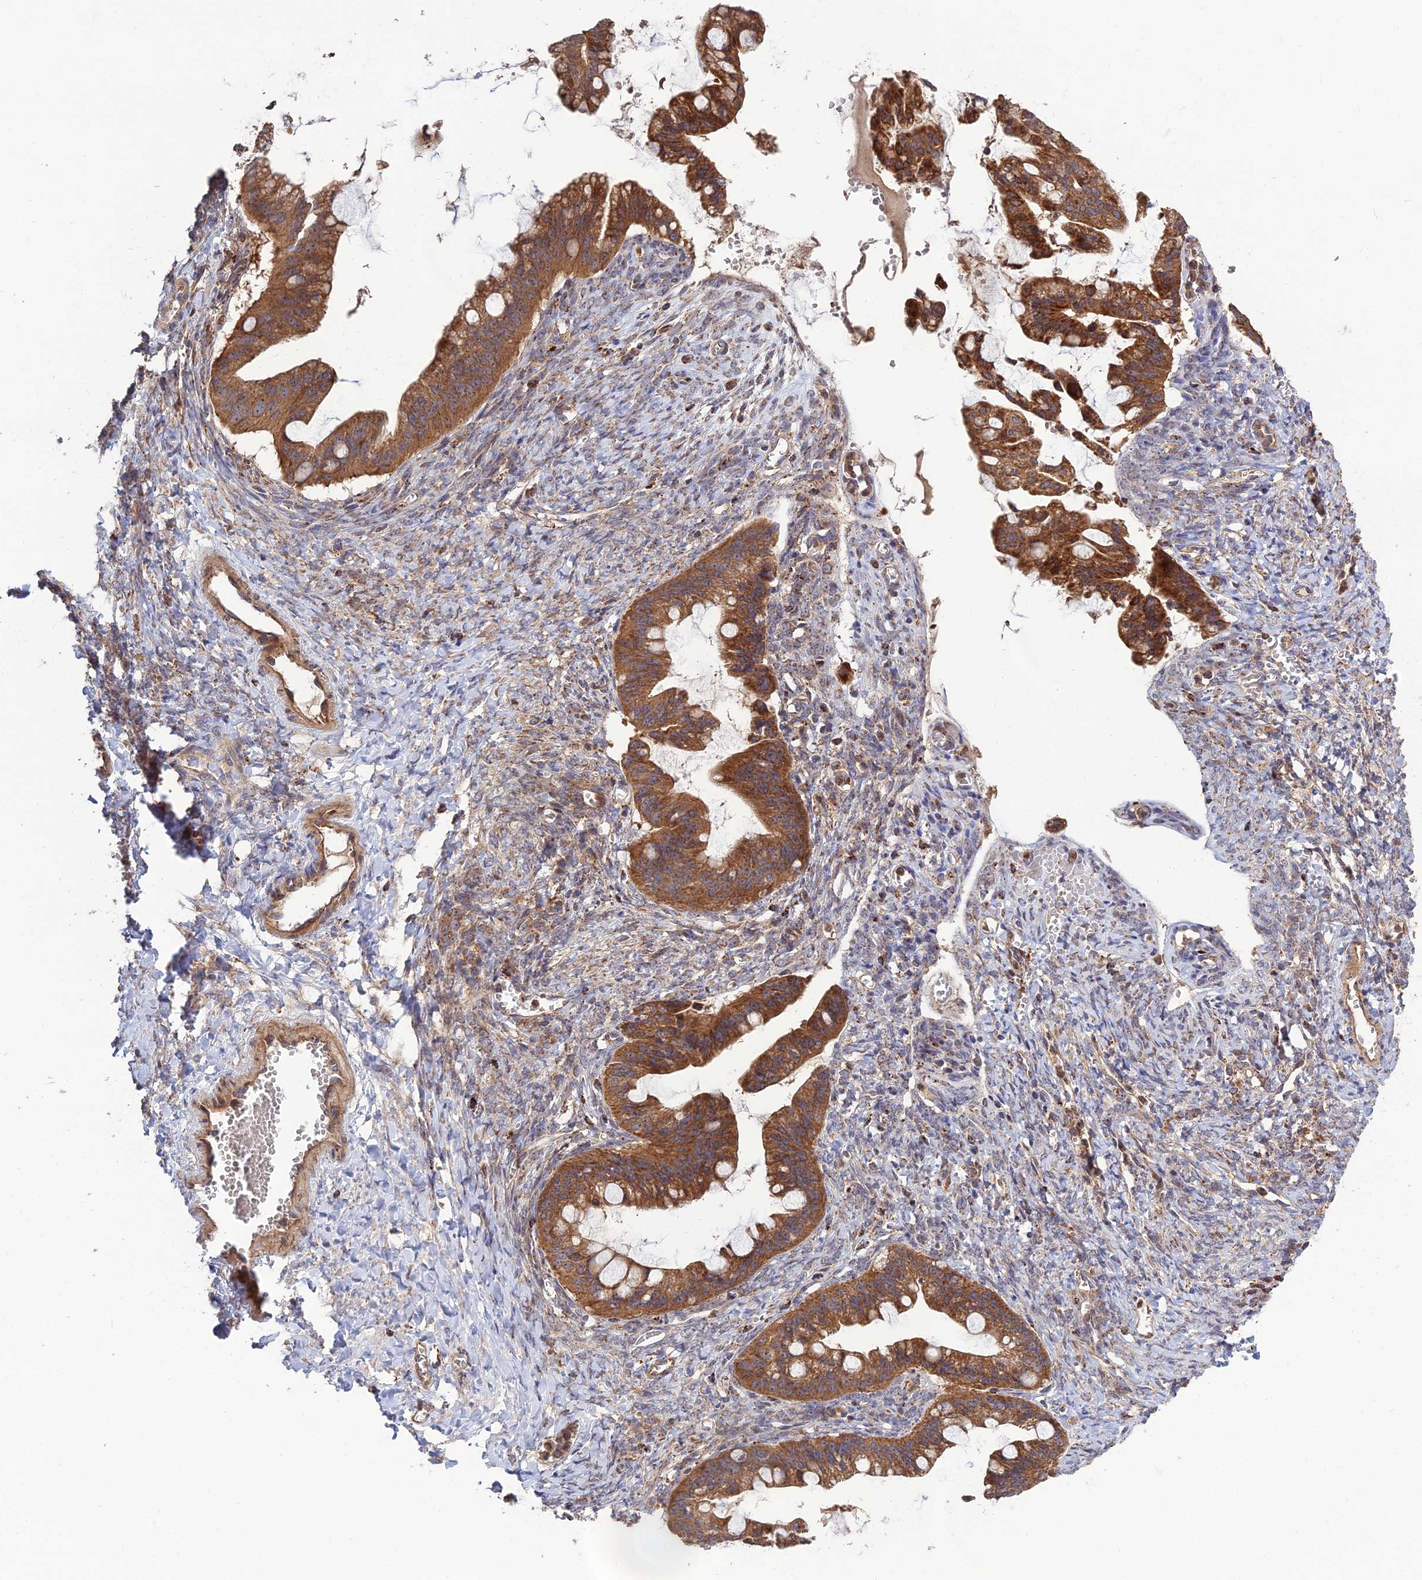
{"staining": {"intensity": "strong", "quantity": ">75%", "location": "cytoplasmic/membranous"}, "tissue": "ovarian cancer", "cell_type": "Tumor cells", "image_type": "cancer", "snomed": [{"axis": "morphology", "description": "Cystadenocarcinoma, mucinous, NOS"}, {"axis": "topography", "description": "Ovary"}], "caption": "Tumor cells display strong cytoplasmic/membranous positivity in approximately >75% of cells in ovarian mucinous cystadenocarcinoma.", "gene": "RIC8B", "patient": {"sex": "female", "age": 73}}